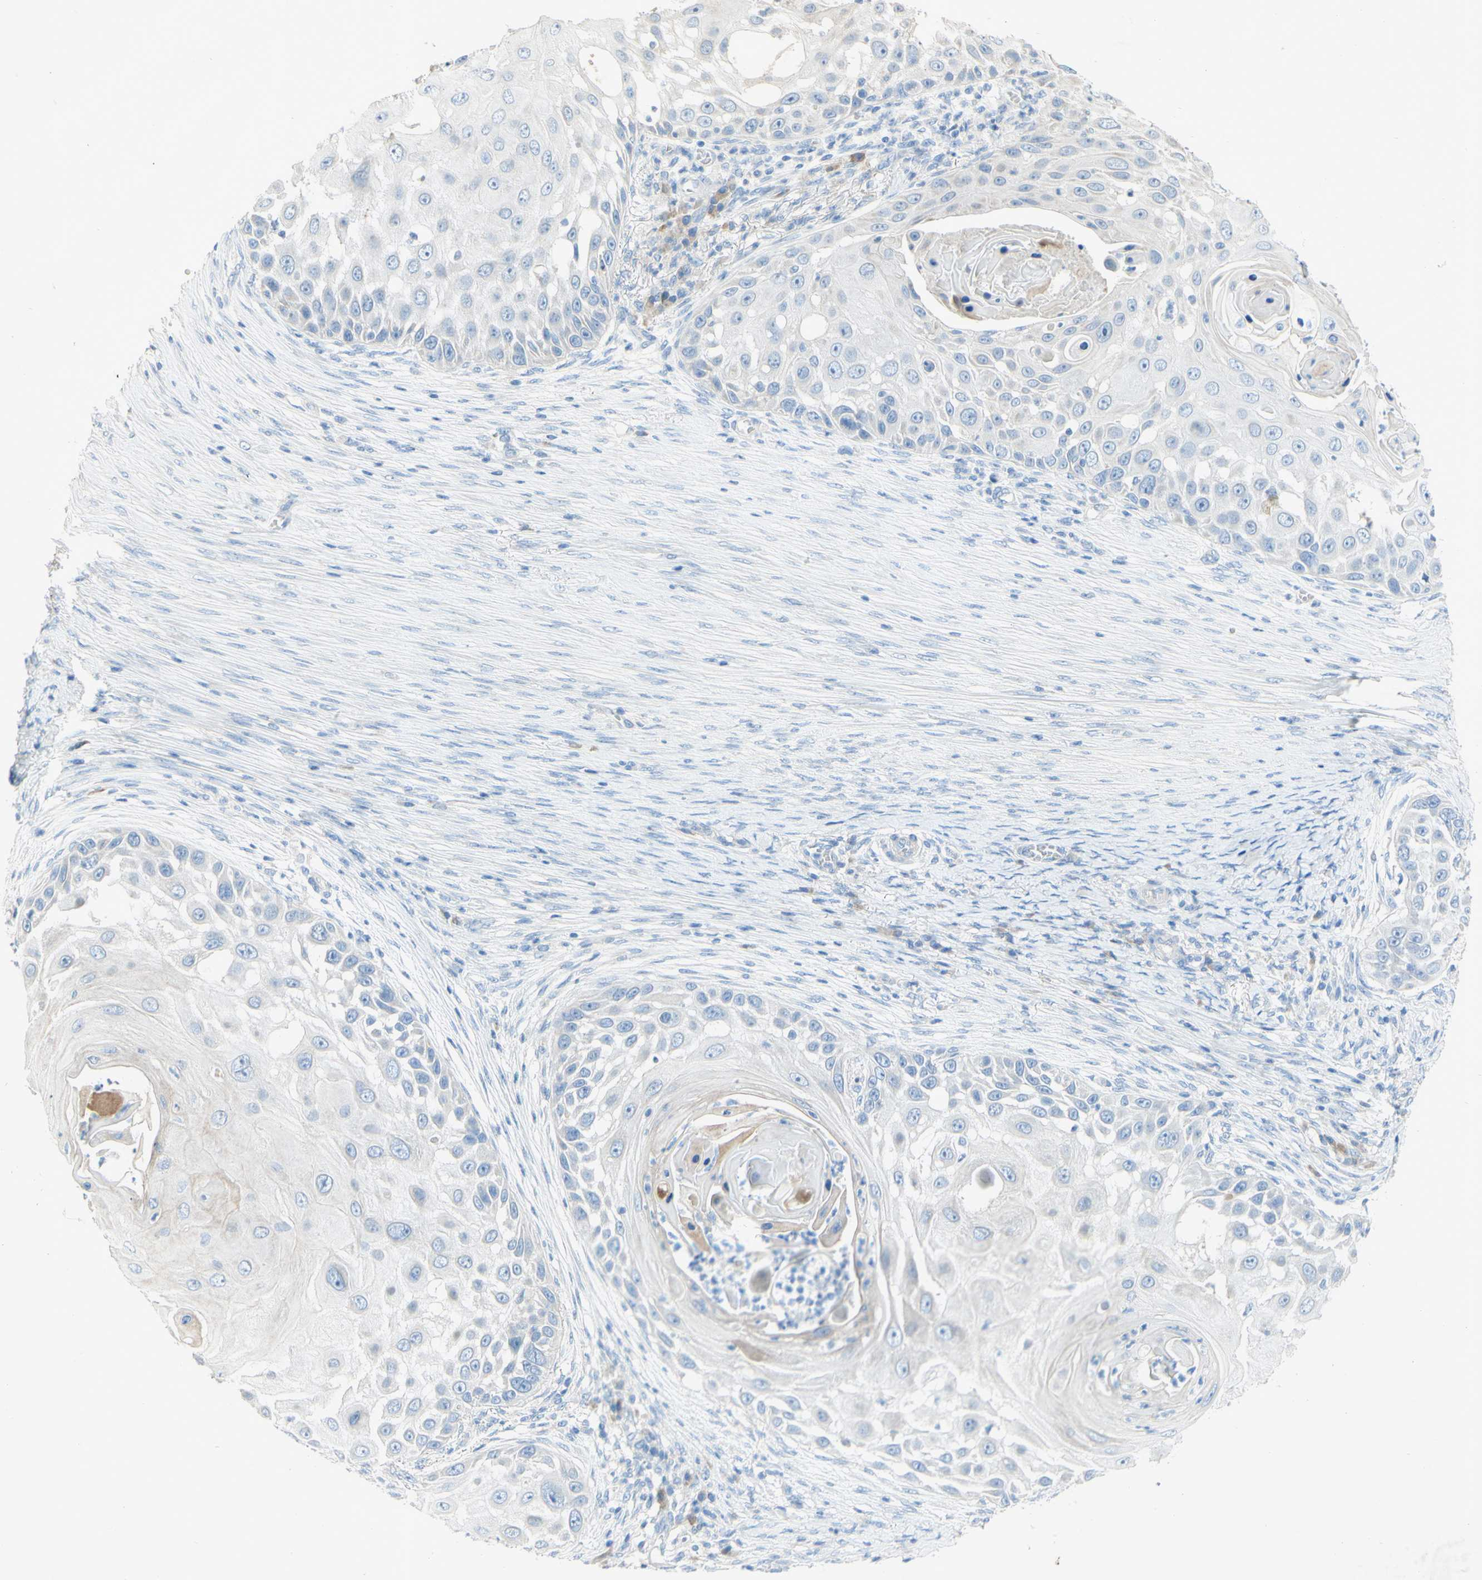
{"staining": {"intensity": "negative", "quantity": "none", "location": "none"}, "tissue": "skin cancer", "cell_type": "Tumor cells", "image_type": "cancer", "snomed": [{"axis": "morphology", "description": "Squamous cell carcinoma, NOS"}, {"axis": "topography", "description": "Skin"}], "caption": "A photomicrograph of skin cancer stained for a protein exhibits no brown staining in tumor cells.", "gene": "ACADL", "patient": {"sex": "female", "age": 44}}